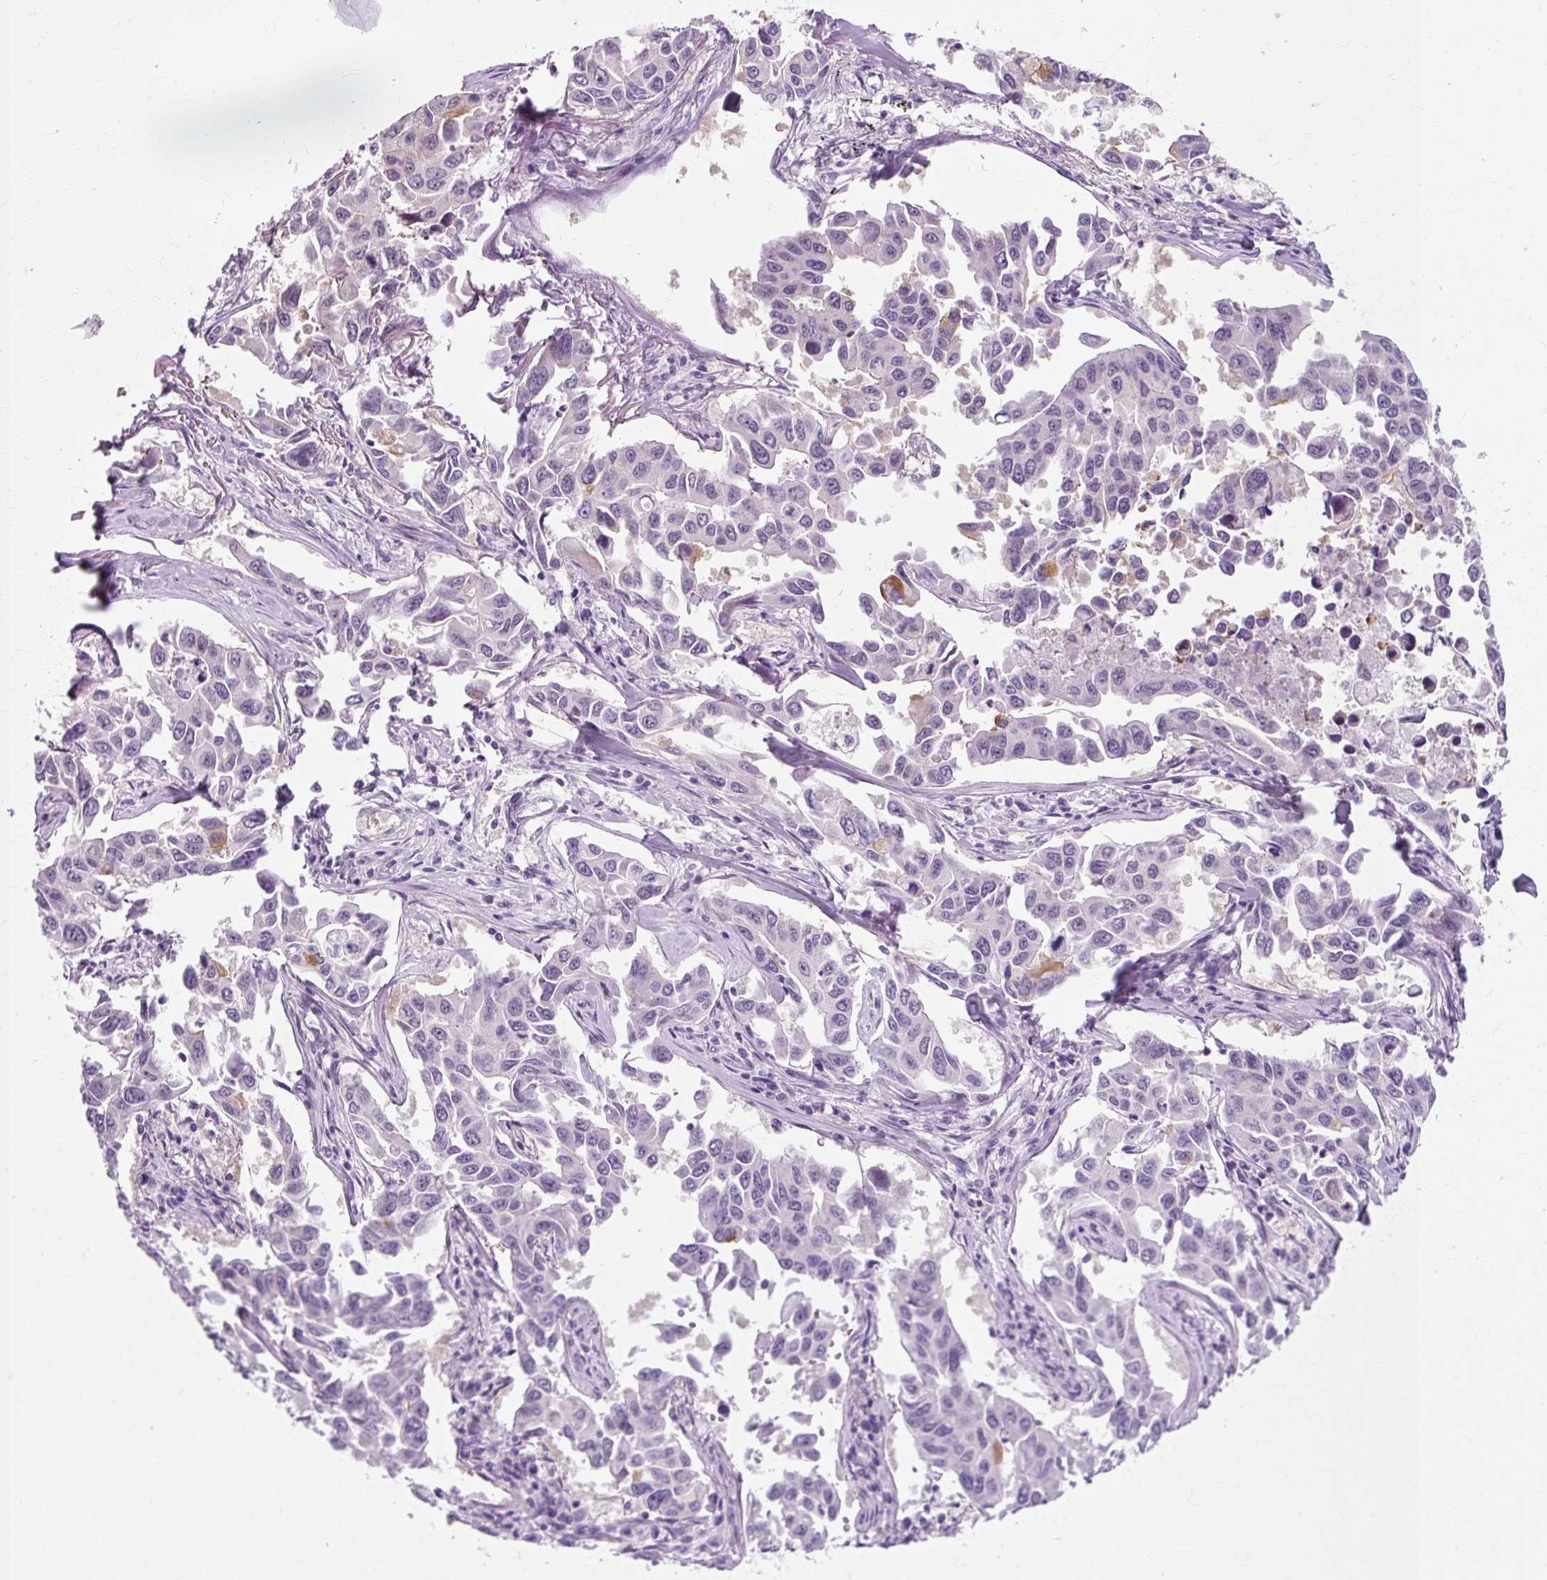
{"staining": {"intensity": "negative", "quantity": "none", "location": "none"}, "tissue": "lung cancer", "cell_type": "Tumor cells", "image_type": "cancer", "snomed": [{"axis": "morphology", "description": "Adenocarcinoma, NOS"}, {"axis": "topography", "description": "Lung"}], "caption": "Immunohistochemical staining of human lung cancer reveals no significant staining in tumor cells.", "gene": "RYBP", "patient": {"sex": "male", "age": 64}}